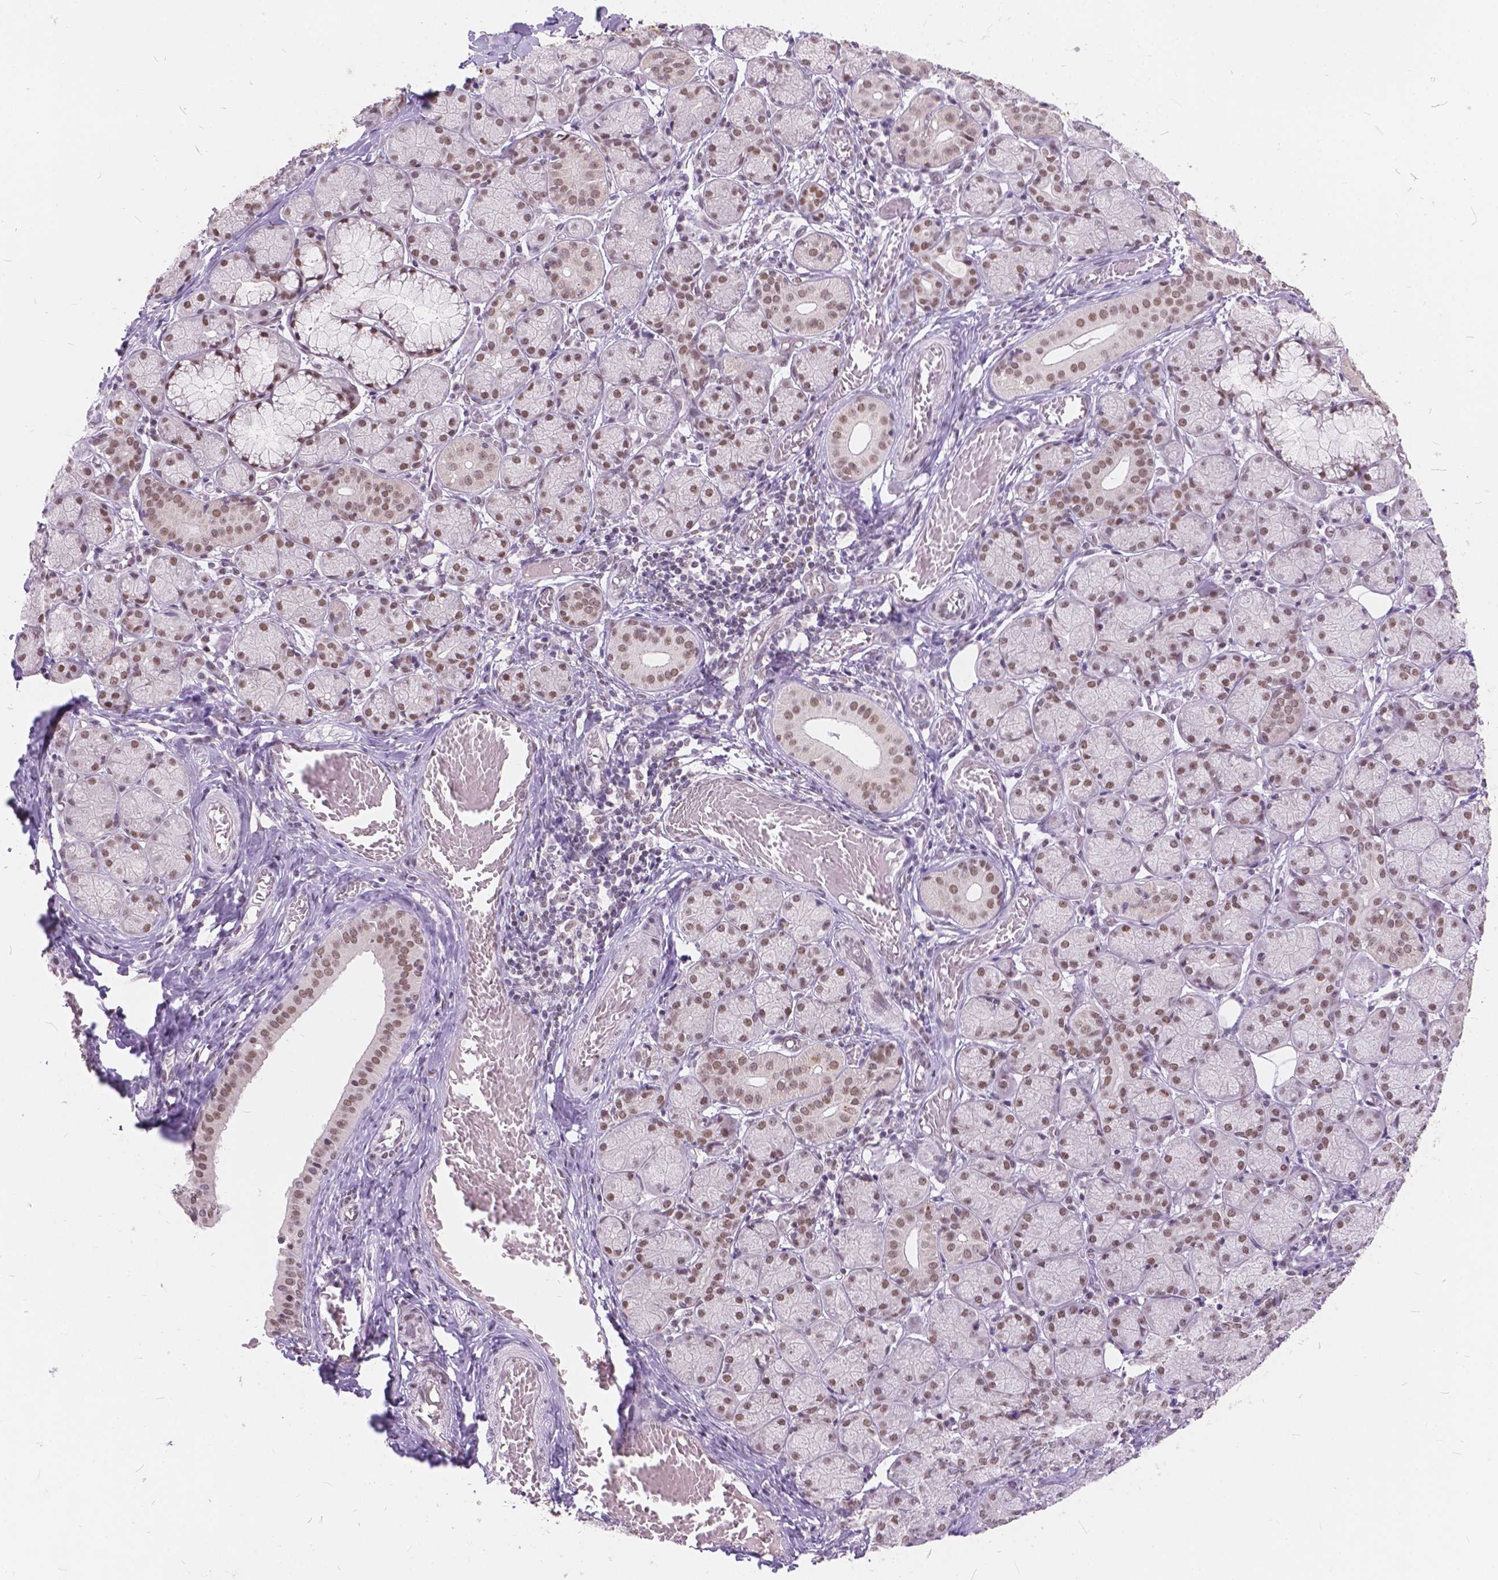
{"staining": {"intensity": "moderate", "quantity": ">75%", "location": "nuclear"}, "tissue": "salivary gland", "cell_type": "Glandular cells", "image_type": "normal", "snomed": [{"axis": "morphology", "description": "Normal tissue, NOS"}, {"axis": "topography", "description": "Salivary gland"}, {"axis": "topography", "description": "Peripheral nerve tissue"}], "caption": "IHC photomicrograph of benign salivary gland stained for a protein (brown), which demonstrates medium levels of moderate nuclear expression in about >75% of glandular cells.", "gene": "FAM53A", "patient": {"sex": "female", "age": 24}}